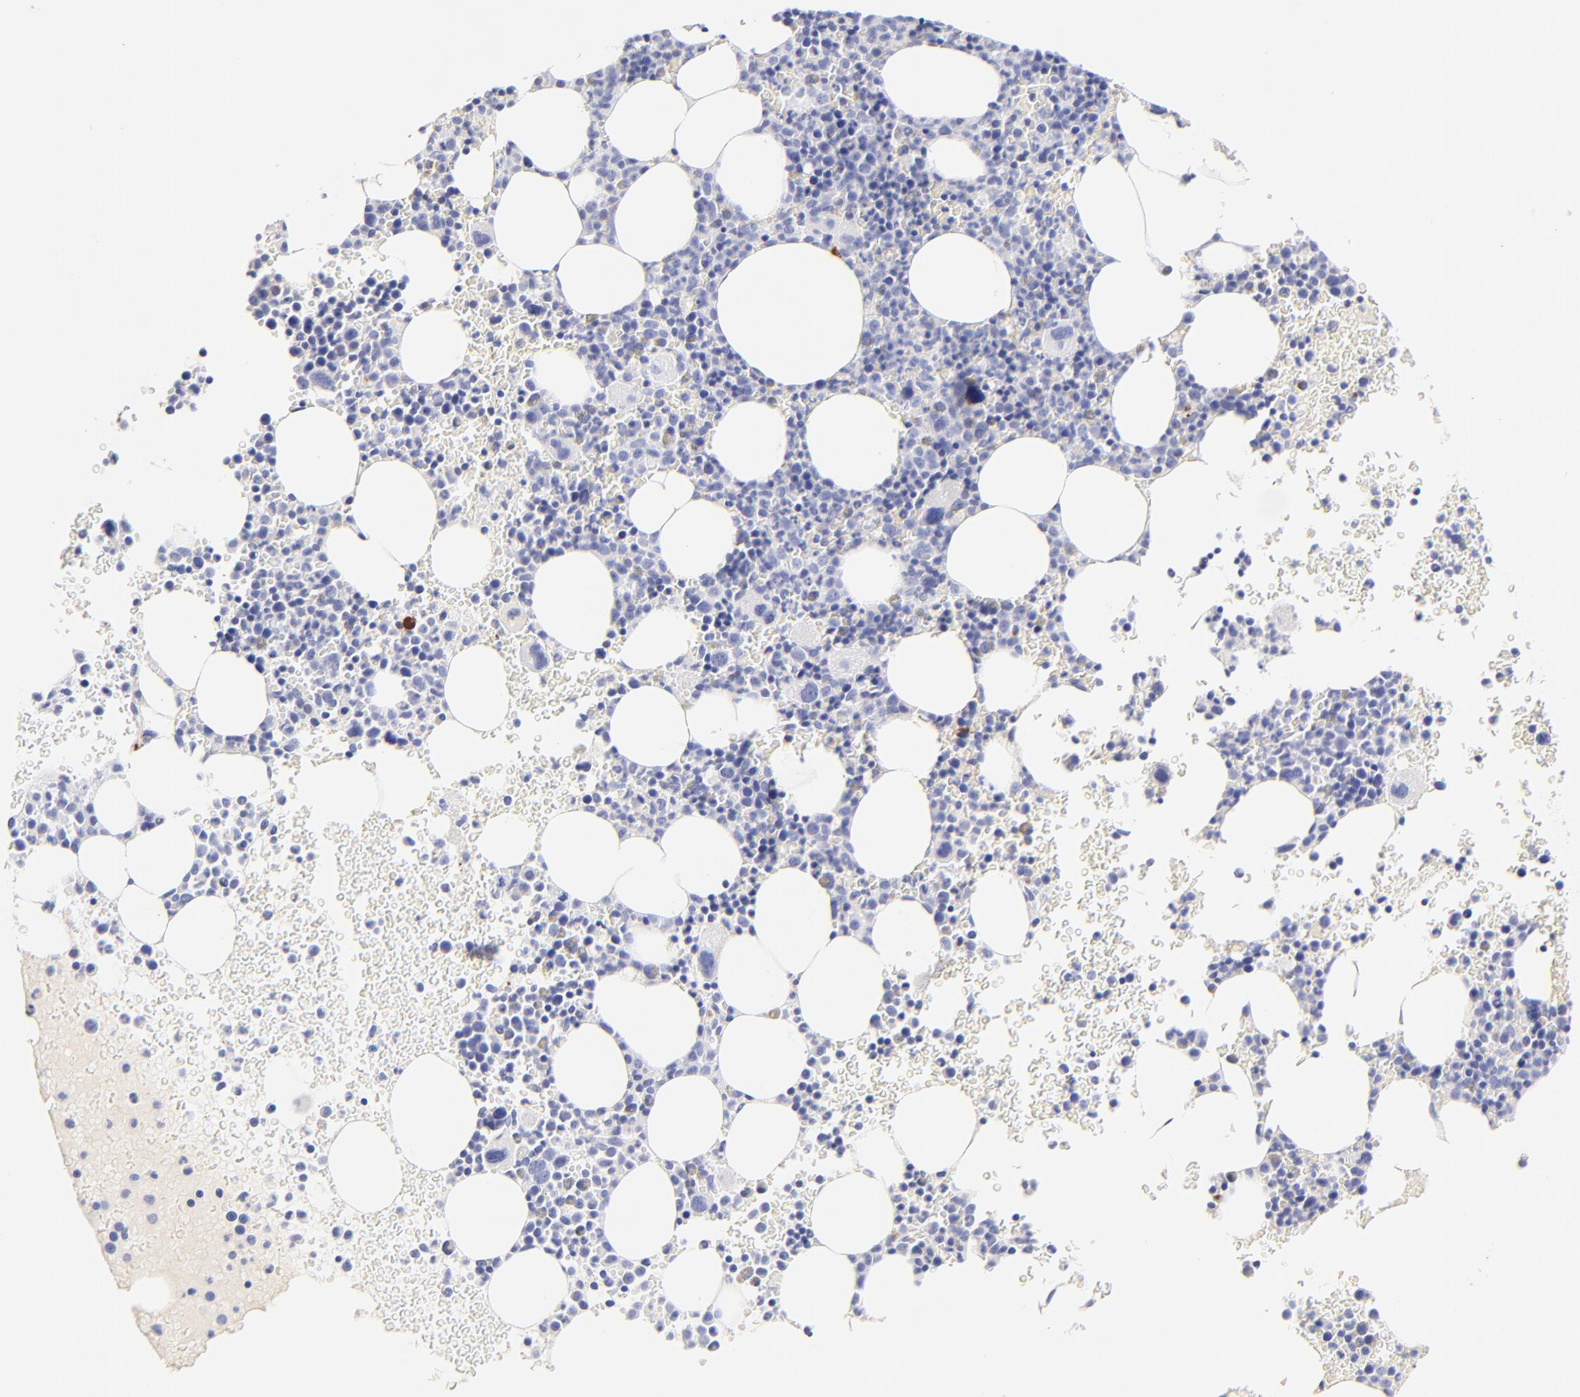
{"staining": {"intensity": "moderate", "quantity": "<25%", "location": "nuclear"}, "tissue": "bone marrow", "cell_type": "Hematopoietic cells", "image_type": "normal", "snomed": [{"axis": "morphology", "description": "Normal tissue, NOS"}, {"axis": "topography", "description": "Bone marrow"}], "caption": "Protein expression analysis of normal human bone marrow reveals moderate nuclear staining in about <25% of hematopoietic cells.", "gene": "ASB9", "patient": {"sex": "male", "age": 68}}